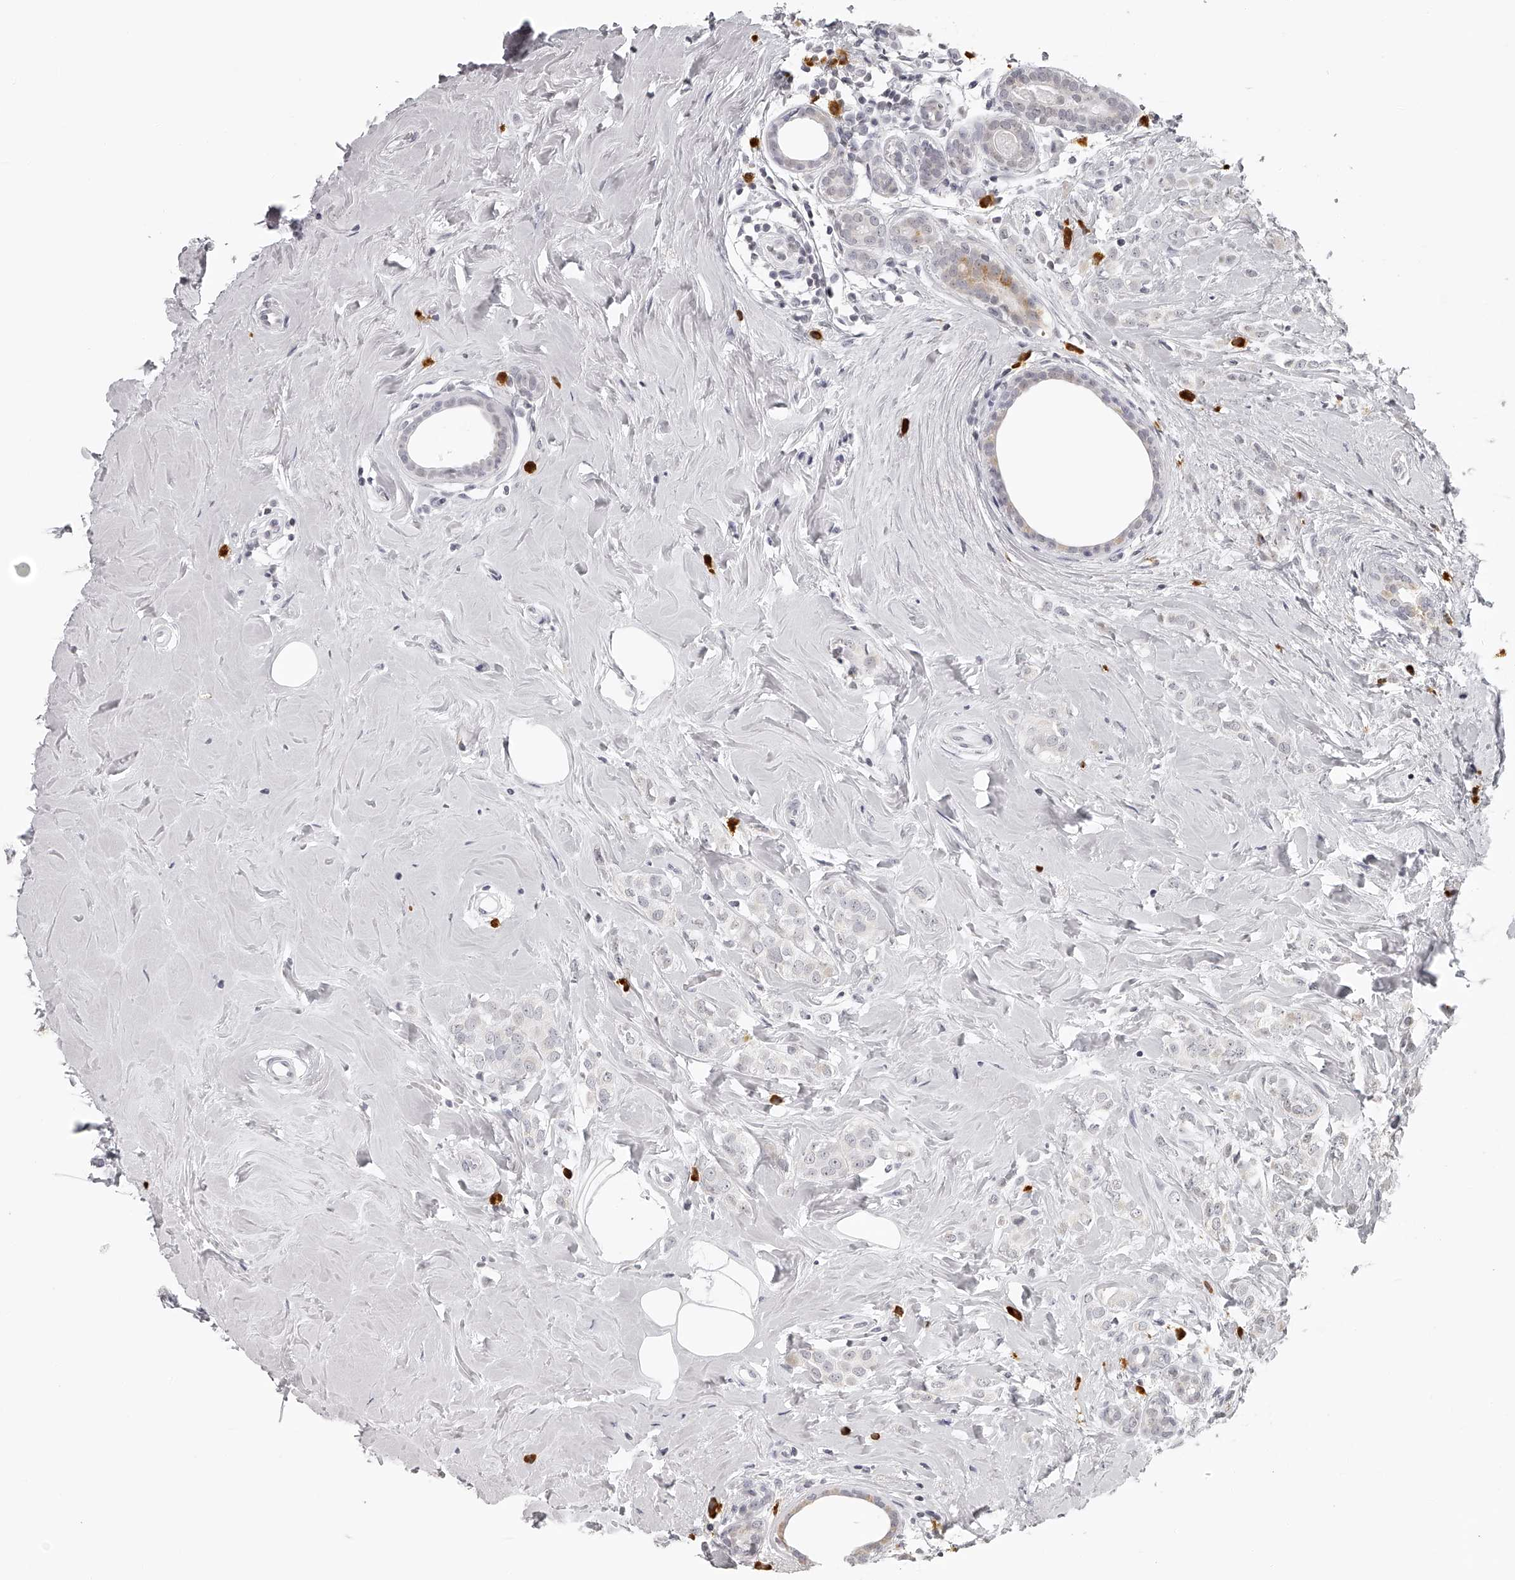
{"staining": {"intensity": "negative", "quantity": "none", "location": "none"}, "tissue": "breast cancer", "cell_type": "Tumor cells", "image_type": "cancer", "snomed": [{"axis": "morphology", "description": "Lobular carcinoma"}, {"axis": "topography", "description": "Breast"}], "caption": "Tumor cells are negative for brown protein staining in lobular carcinoma (breast).", "gene": "SEC11C", "patient": {"sex": "female", "age": 47}}